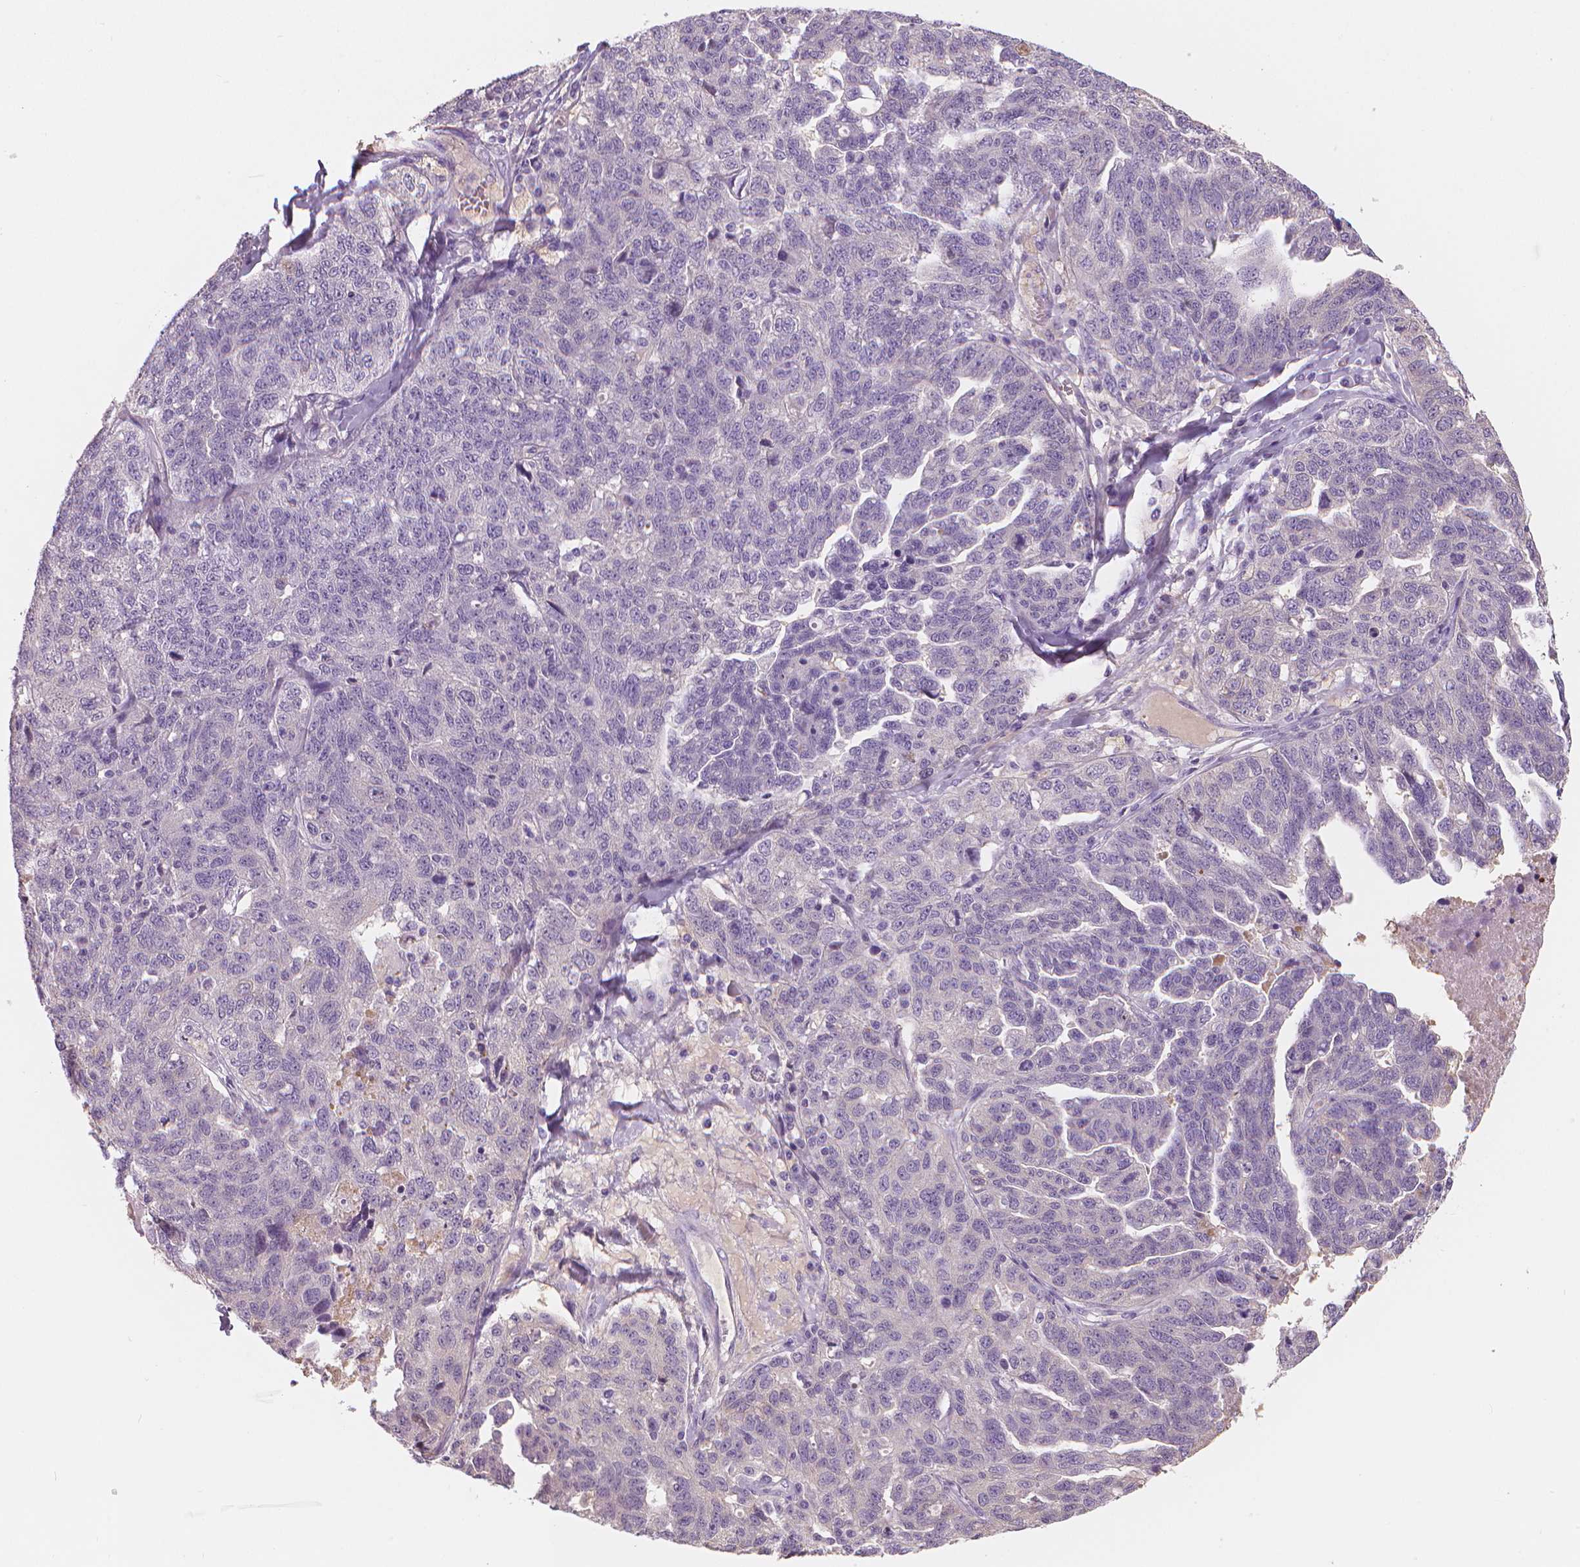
{"staining": {"intensity": "negative", "quantity": "none", "location": "none"}, "tissue": "ovarian cancer", "cell_type": "Tumor cells", "image_type": "cancer", "snomed": [{"axis": "morphology", "description": "Cystadenocarcinoma, serous, NOS"}, {"axis": "topography", "description": "Ovary"}], "caption": "Immunohistochemical staining of ovarian serous cystadenocarcinoma exhibits no significant positivity in tumor cells.", "gene": "APOA4", "patient": {"sex": "female", "age": 71}}